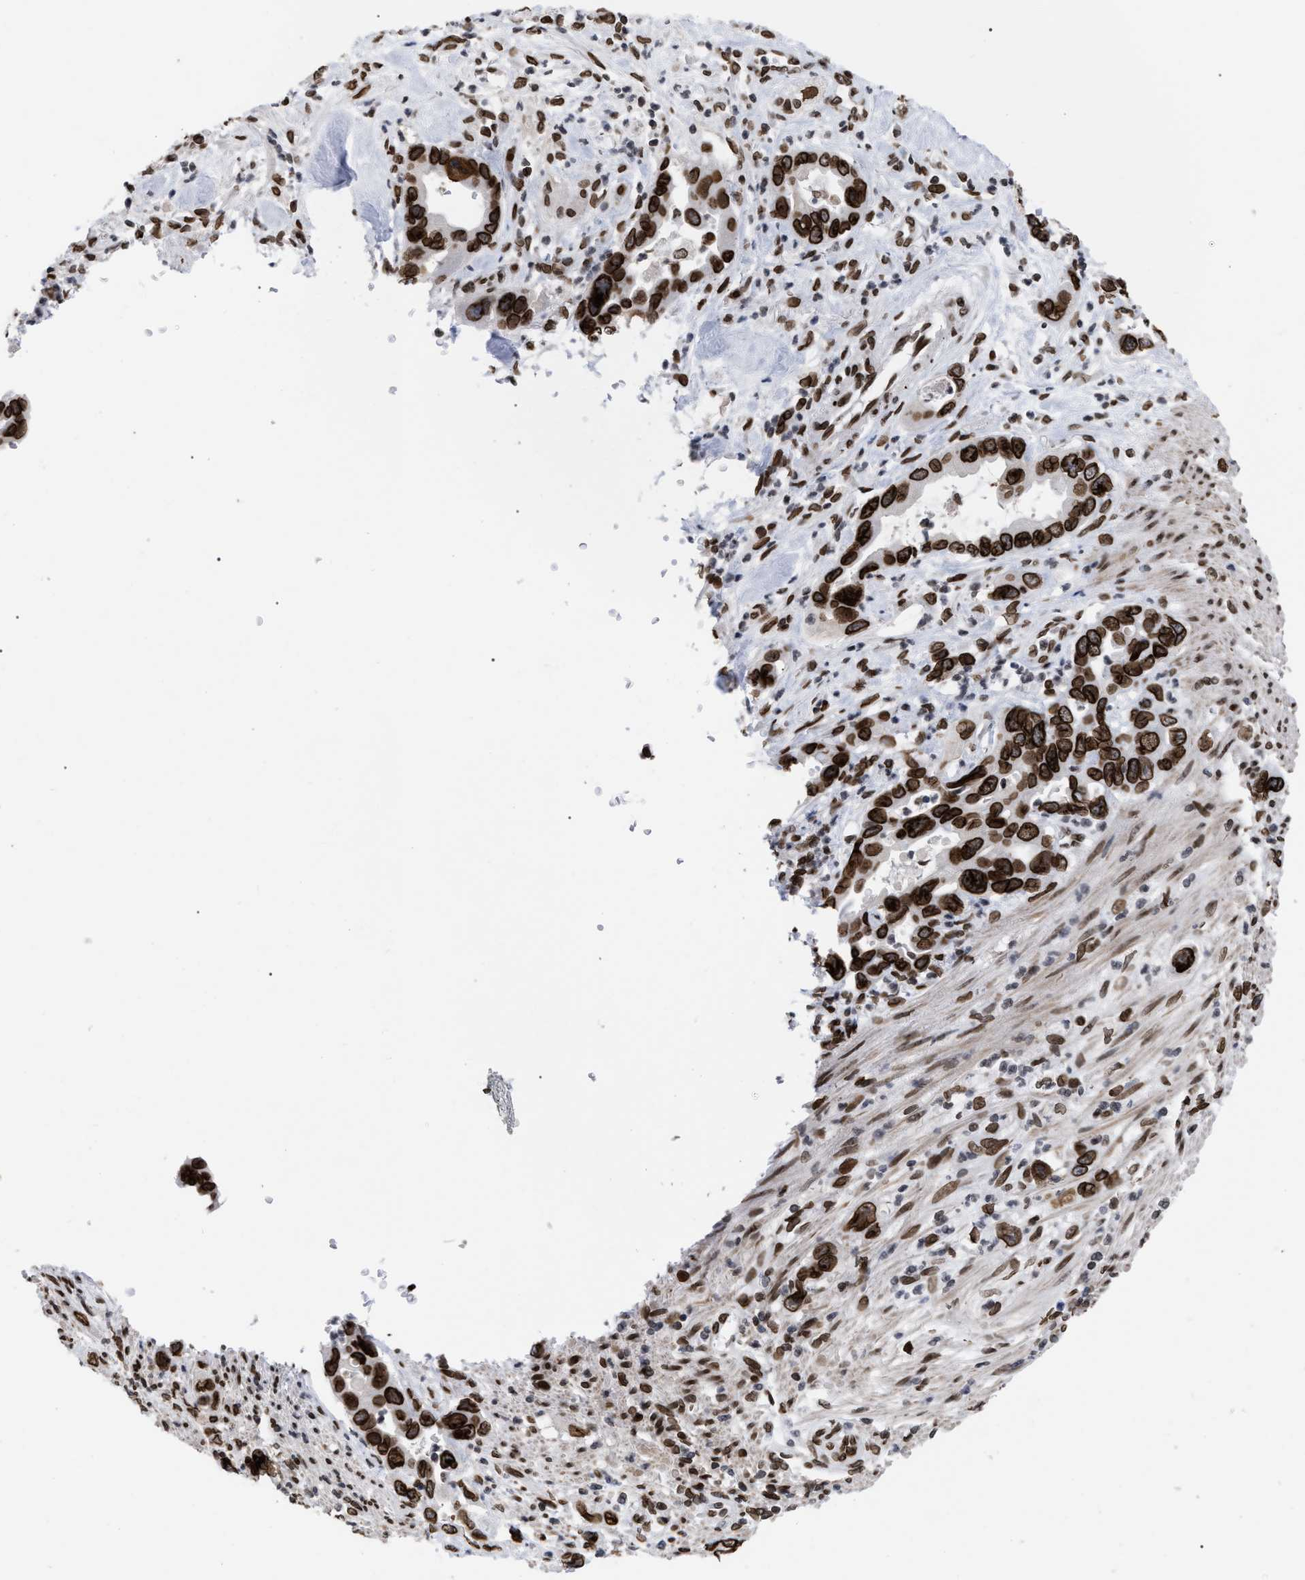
{"staining": {"intensity": "strong", "quantity": ">75%", "location": "cytoplasmic/membranous,nuclear"}, "tissue": "pancreatic cancer", "cell_type": "Tumor cells", "image_type": "cancer", "snomed": [{"axis": "morphology", "description": "Adenocarcinoma, NOS"}, {"axis": "topography", "description": "Pancreas"}], "caption": "There is high levels of strong cytoplasmic/membranous and nuclear staining in tumor cells of pancreatic adenocarcinoma, as demonstrated by immunohistochemical staining (brown color).", "gene": "TPR", "patient": {"sex": "female", "age": 70}}